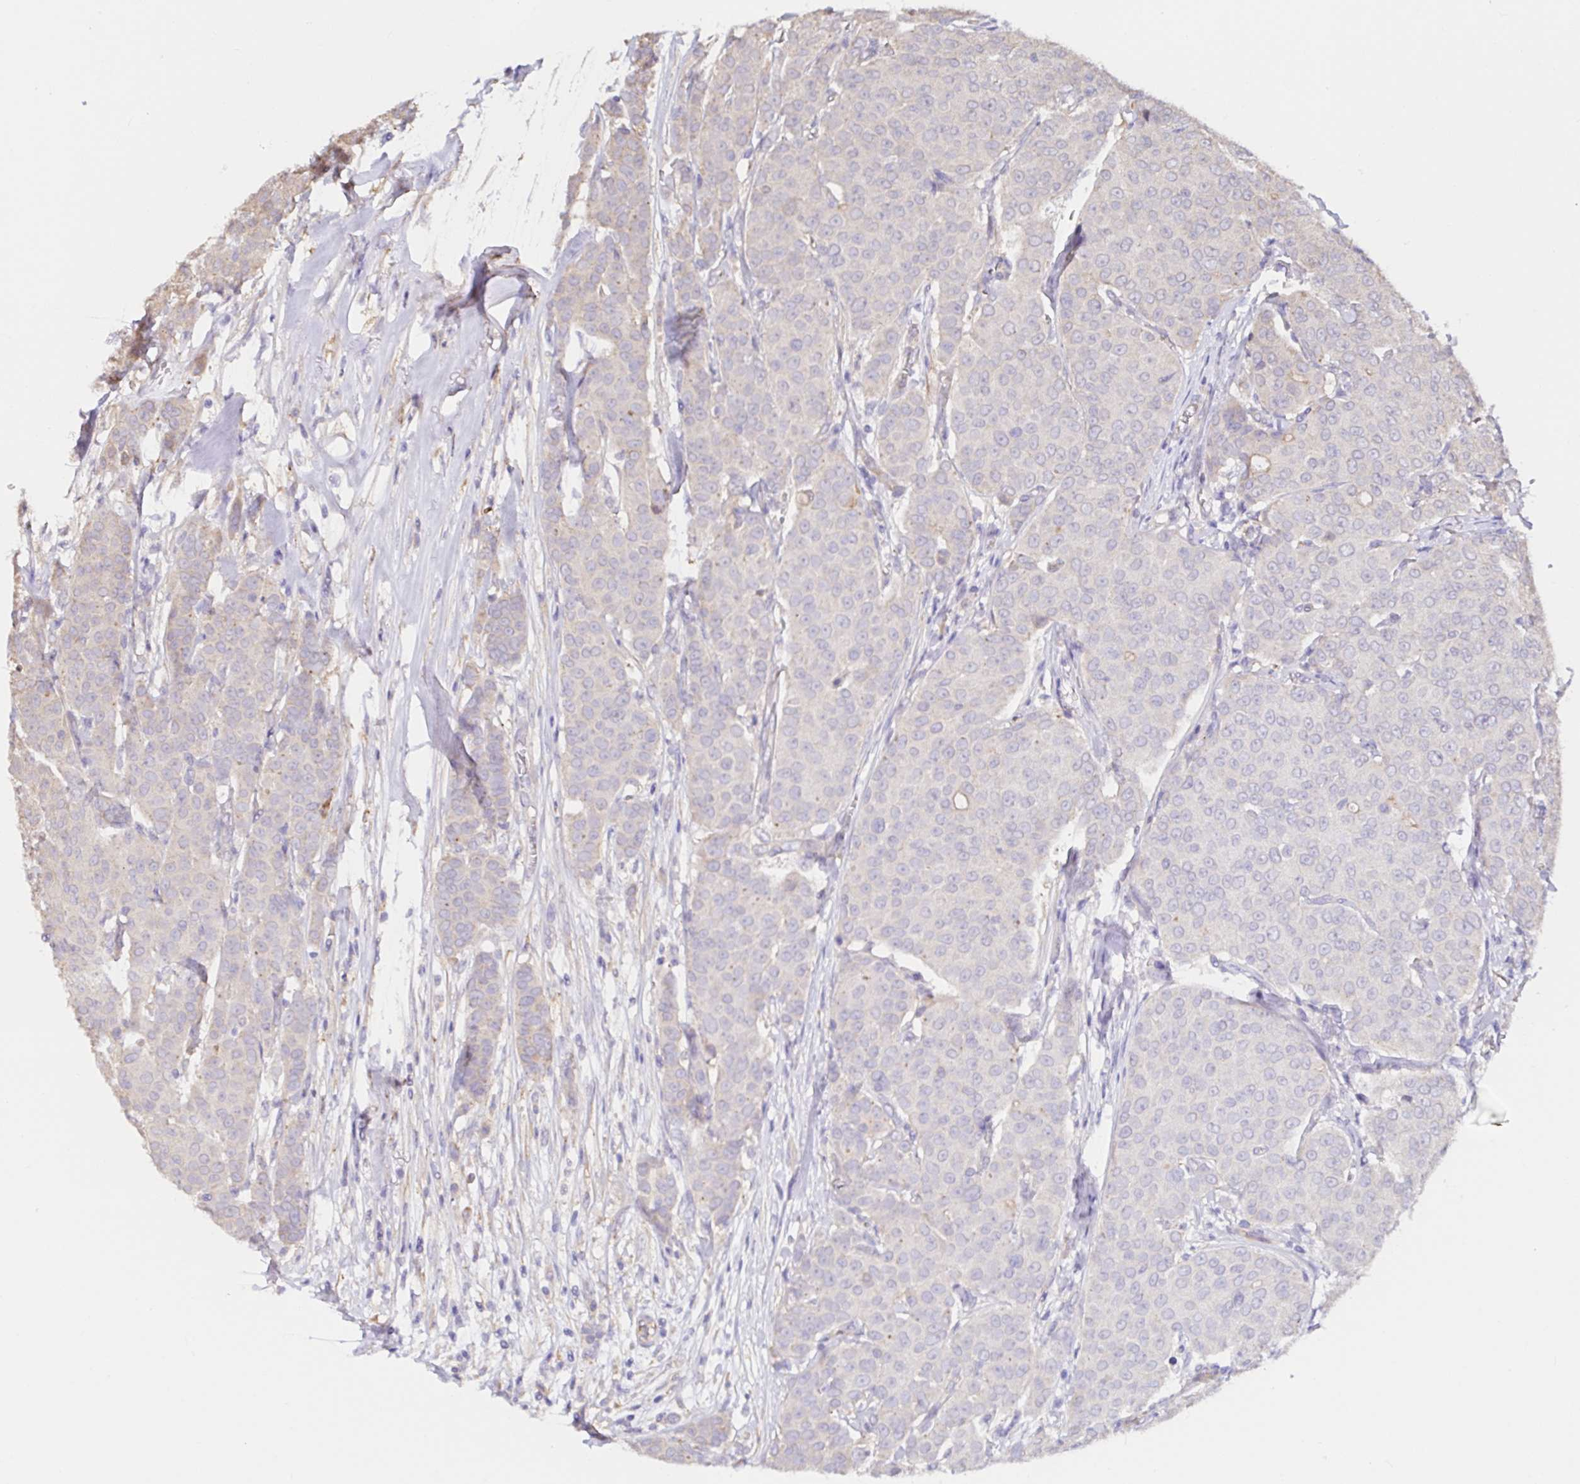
{"staining": {"intensity": "negative", "quantity": "none", "location": "none"}, "tissue": "breast cancer", "cell_type": "Tumor cells", "image_type": "cancer", "snomed": [{"axis": "morphology", "description": "Duct carcinoma"}, {"axis": "topography", "description": "Breast"}], "caption": "Tumor cells show no significant staining in infiltrating ductal carcinoma (breast).", "gene": "RSRP1", "patient": {"sex": "female", "age": 91}}